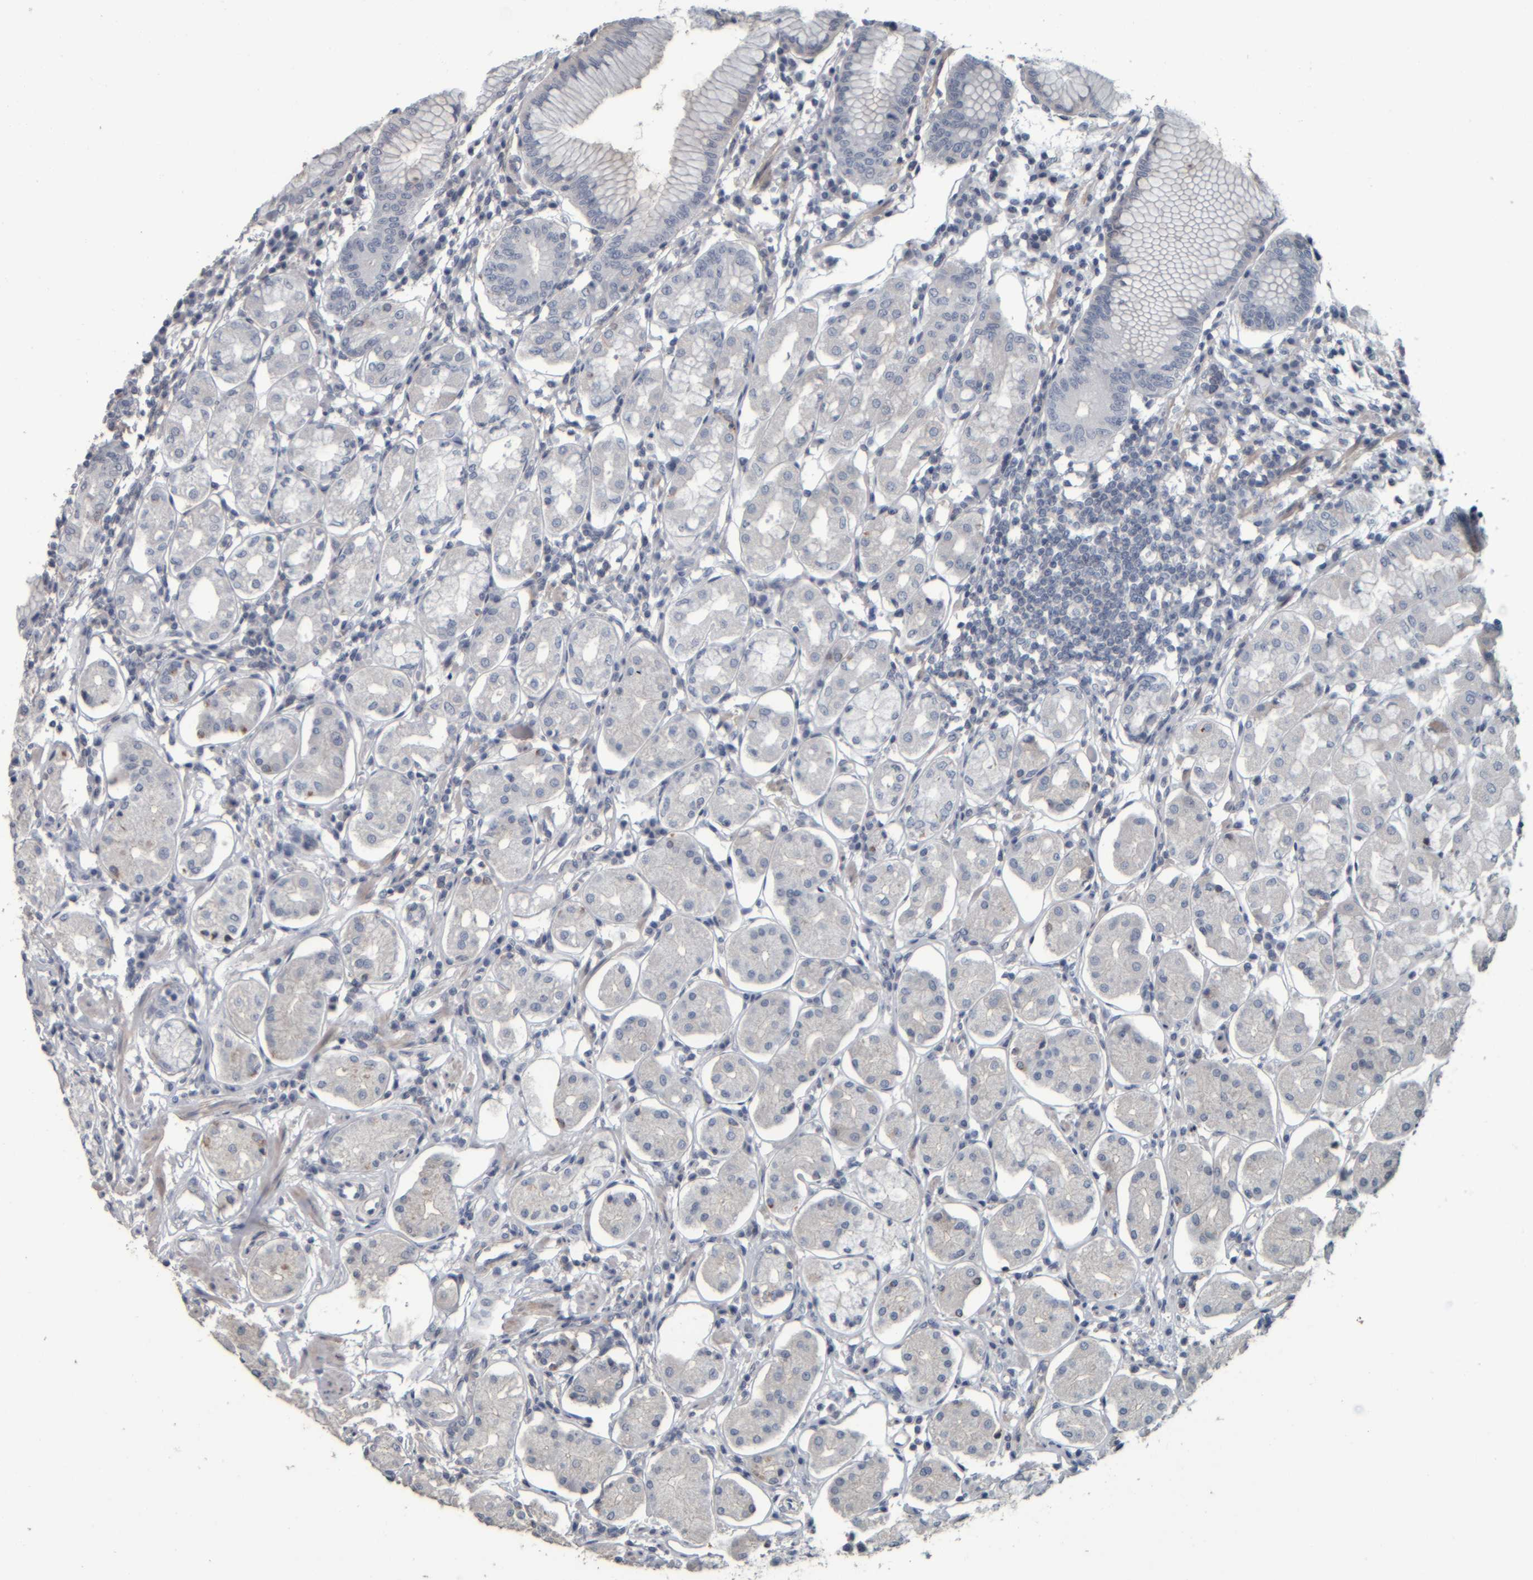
{"staining": {"intensity": "negative", "quantity": "none", "location": "none"}, "tissue": "stomach", "cell_type": "Glandular cells", "image_type": "normal", "snomed": [{"axis": "morphology", "description": "Normal tissue, NOS"}, {"axis": "topography", "description": "Stomach"}, {"axis": "topography", "description": "Stomach, lower"}], "caption": "Protein analysis of unremarkable stomach displays no significant positivity in glandular cells.", "gene": "CAVIN4", "patient": {"sex": "female", "age": 56}}